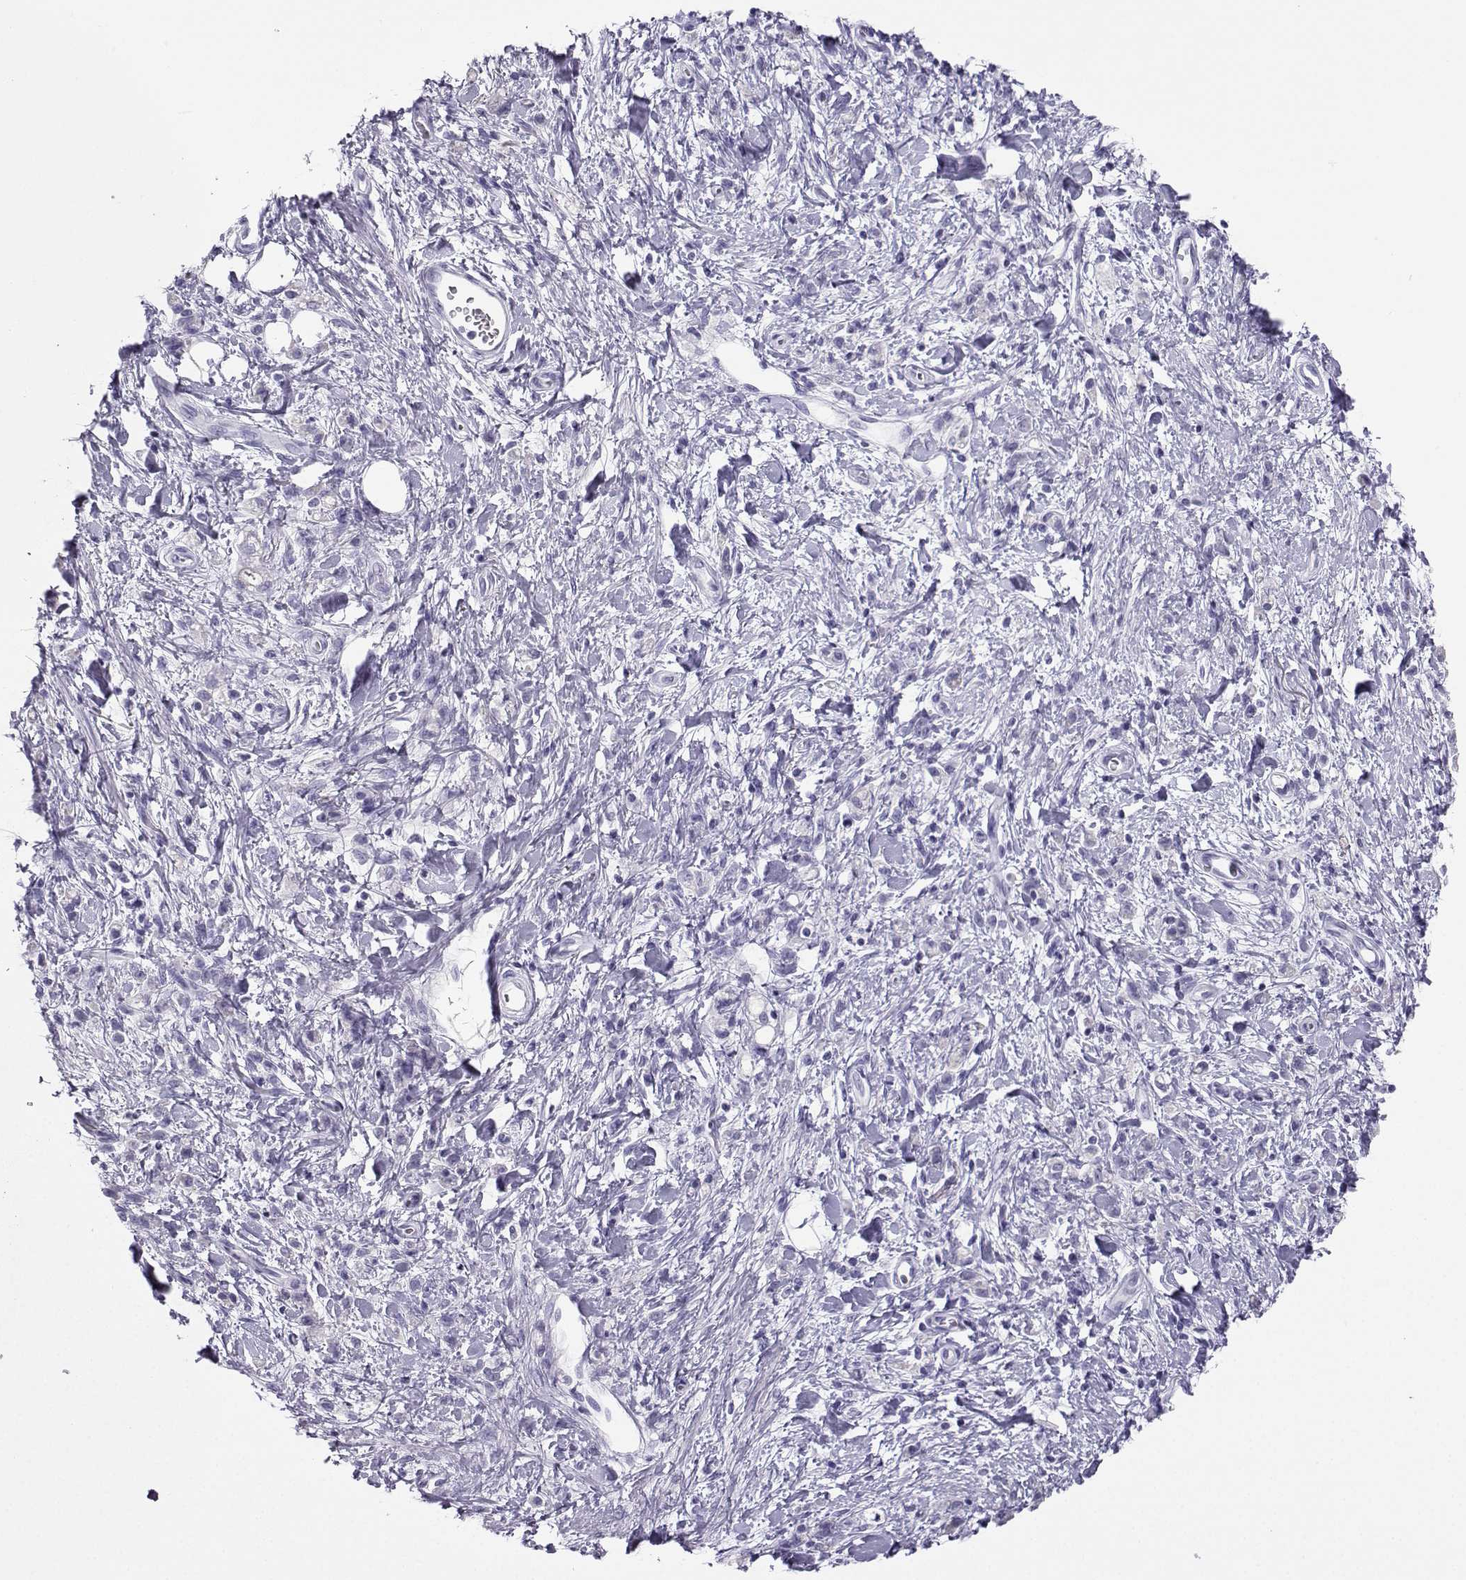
{"staining": {"intensity": "negative", "quantity": "none", "location": "none"}, "tissue": "stomach cancer", "cell_type": "Tumor cells", "image_type": "cancer", "snomed": [{"axis": "morphology", "description": "Adenocarcinoma, NOS"}, {"axis": "topography", "description": "Stomach"}], "caption": "The micrograph displays no significant positivity in tumor cells of stomach cancer (adenocarcinoma).", "gene": "NEFL", "patient": {"sex": "male", "age": 77}}